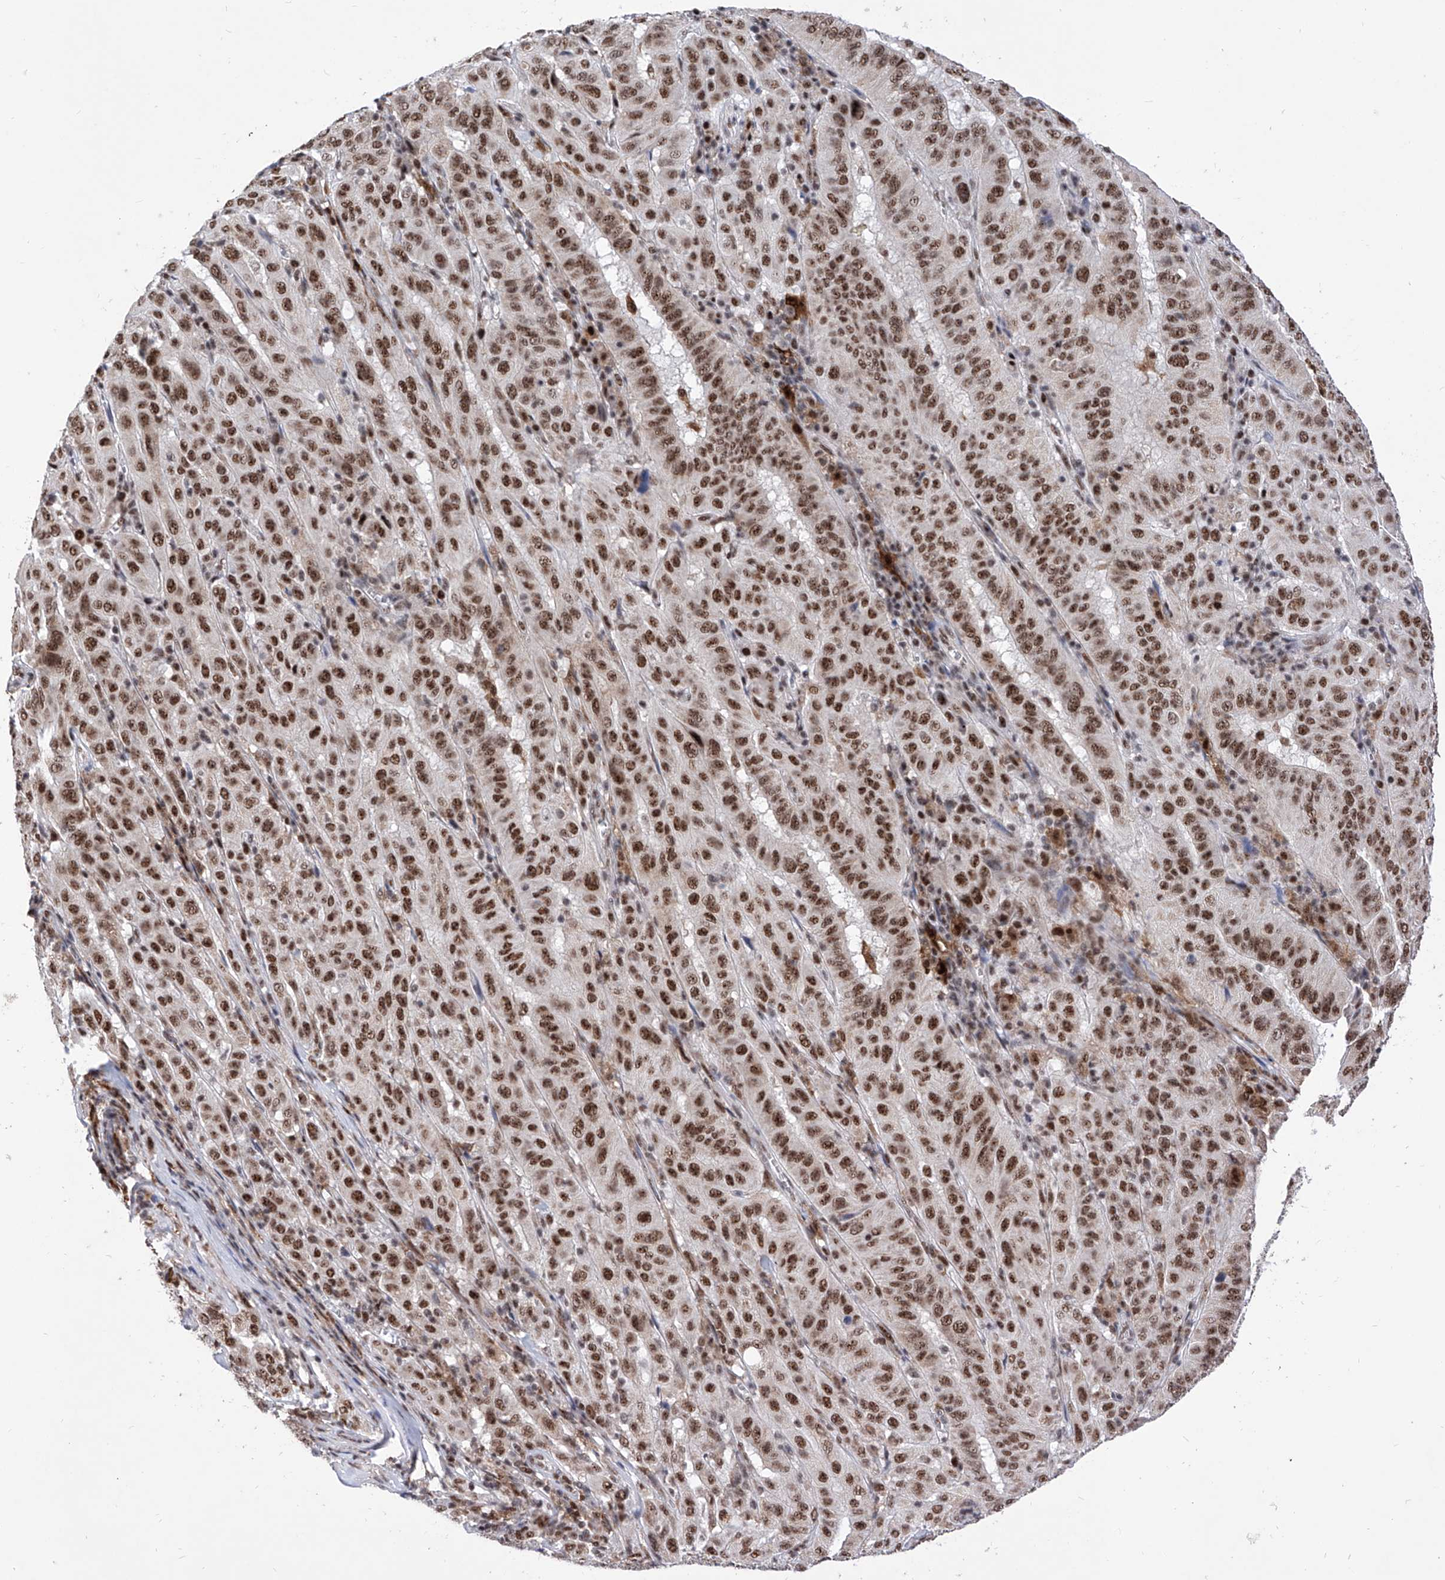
{"staining": {"intensity": "moderate", "quantity": ">75%", "location": "nuclear"}, "tissue": "pancreatic cancer", "cell_type": "Tumor cells", "image_type": "cancer", "snomed": [{"axis": "morphology", "description": "Adenocarcinoma, NOS"}, {"axis": "topography", "description": "Pancreas"}], "caption": "Pancreatic adenocarcinoma tissue reveals moderate nuclear positivity in about >75% of tumor cells", "gene": "PHF5A", "patient": {"sex": "male", "age": 63}}